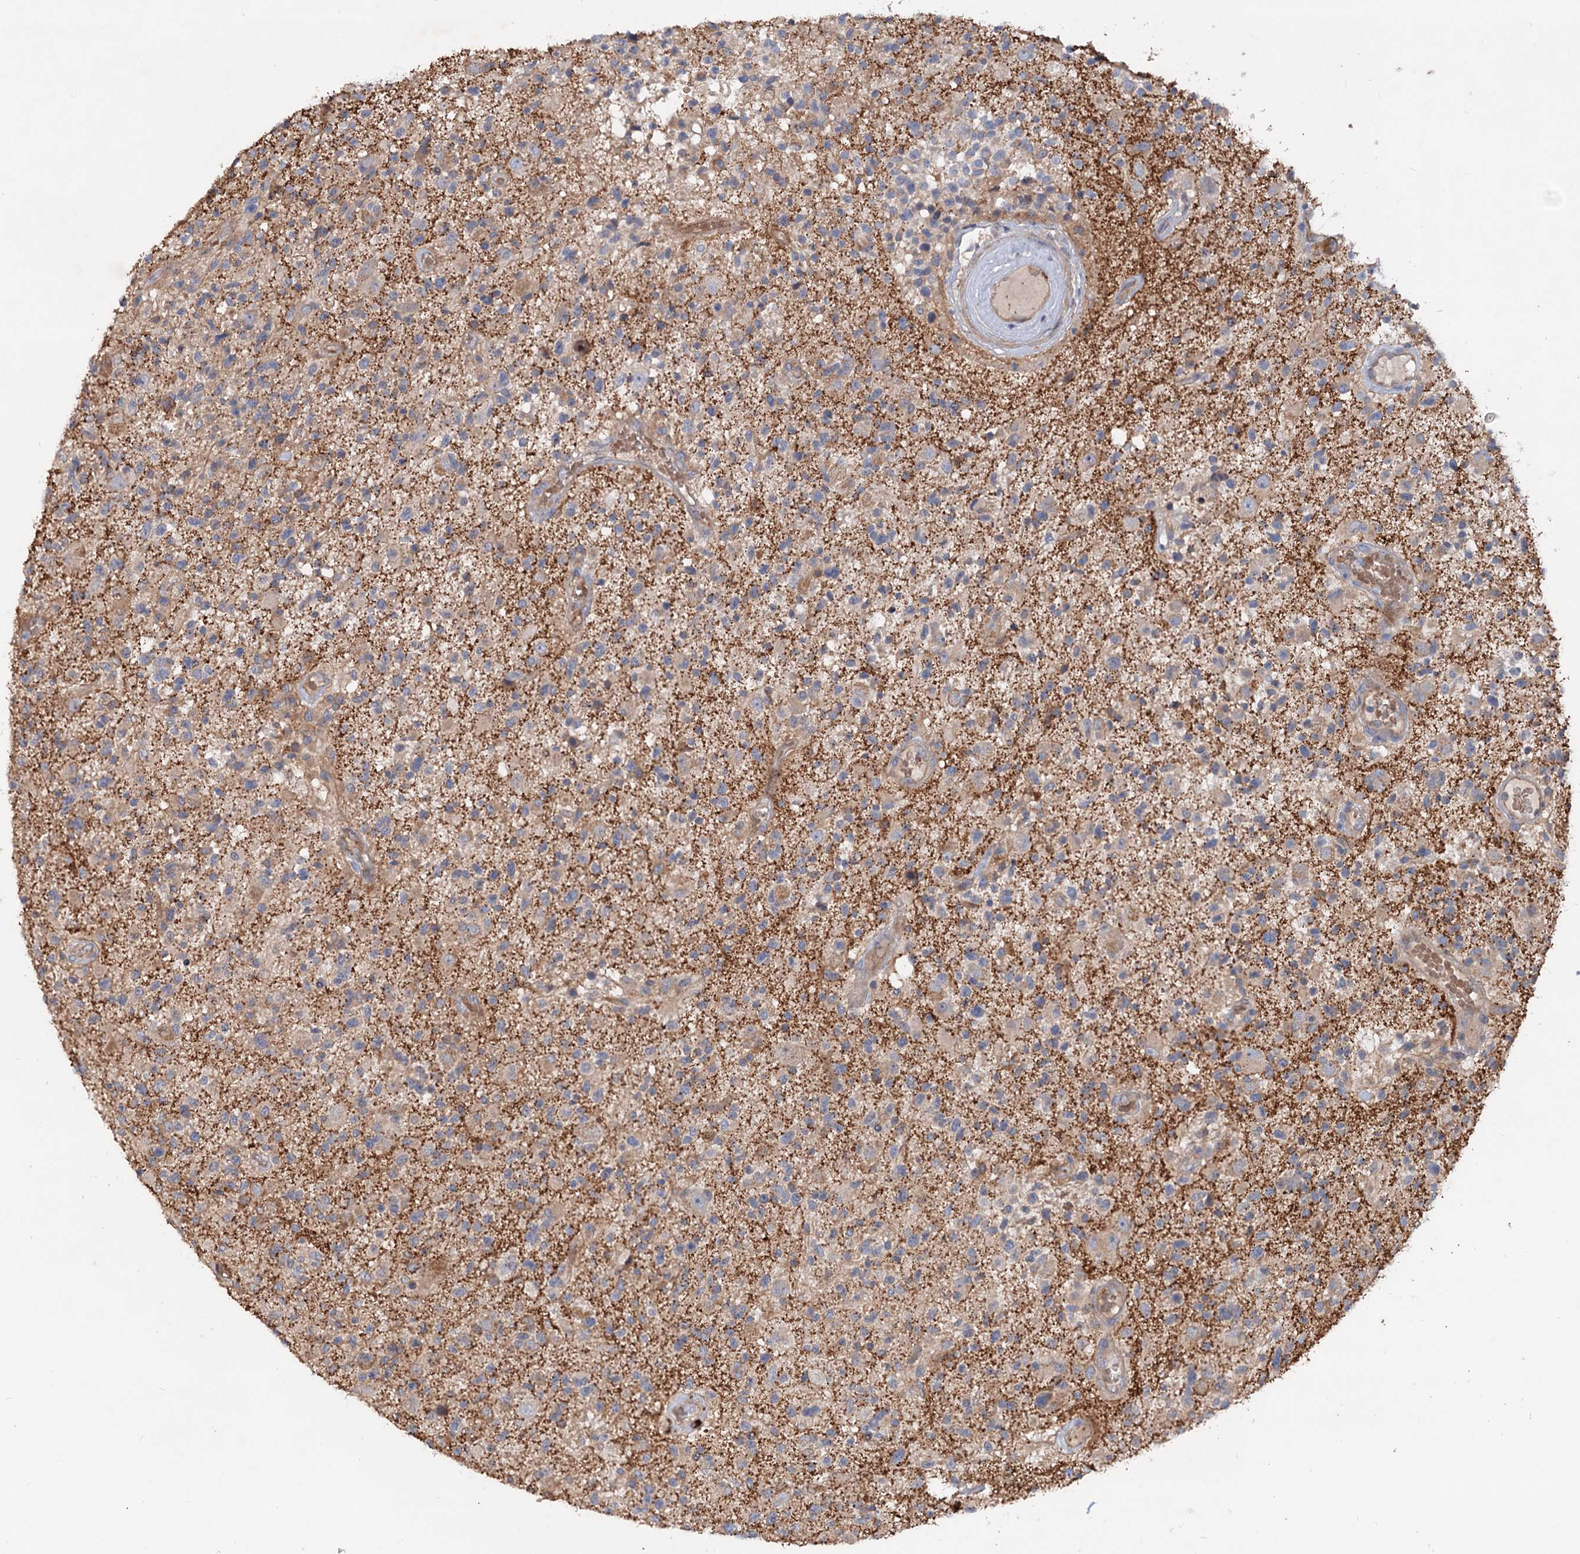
{"staining": {"intensity": "weak", "quantity": "<25%", "location": "cytoplasmic/membranous"}, "tissue": "glioma", "cell_type": "Tumor cells", "image_type": "cancer", "snomed": [{"axis": "morphology", "description": "Glioma, malignant, High grade"}, {"axis": "morphology", "description": "Glioblastoma, NOS"}, {"axis": "topography", "description": "Brain"}], "caption": "Tumor cells are negative for protein expression in human glioblastoma.", "gene": "PTDSS2", "patient": {"sex": "male", "age": 60}}